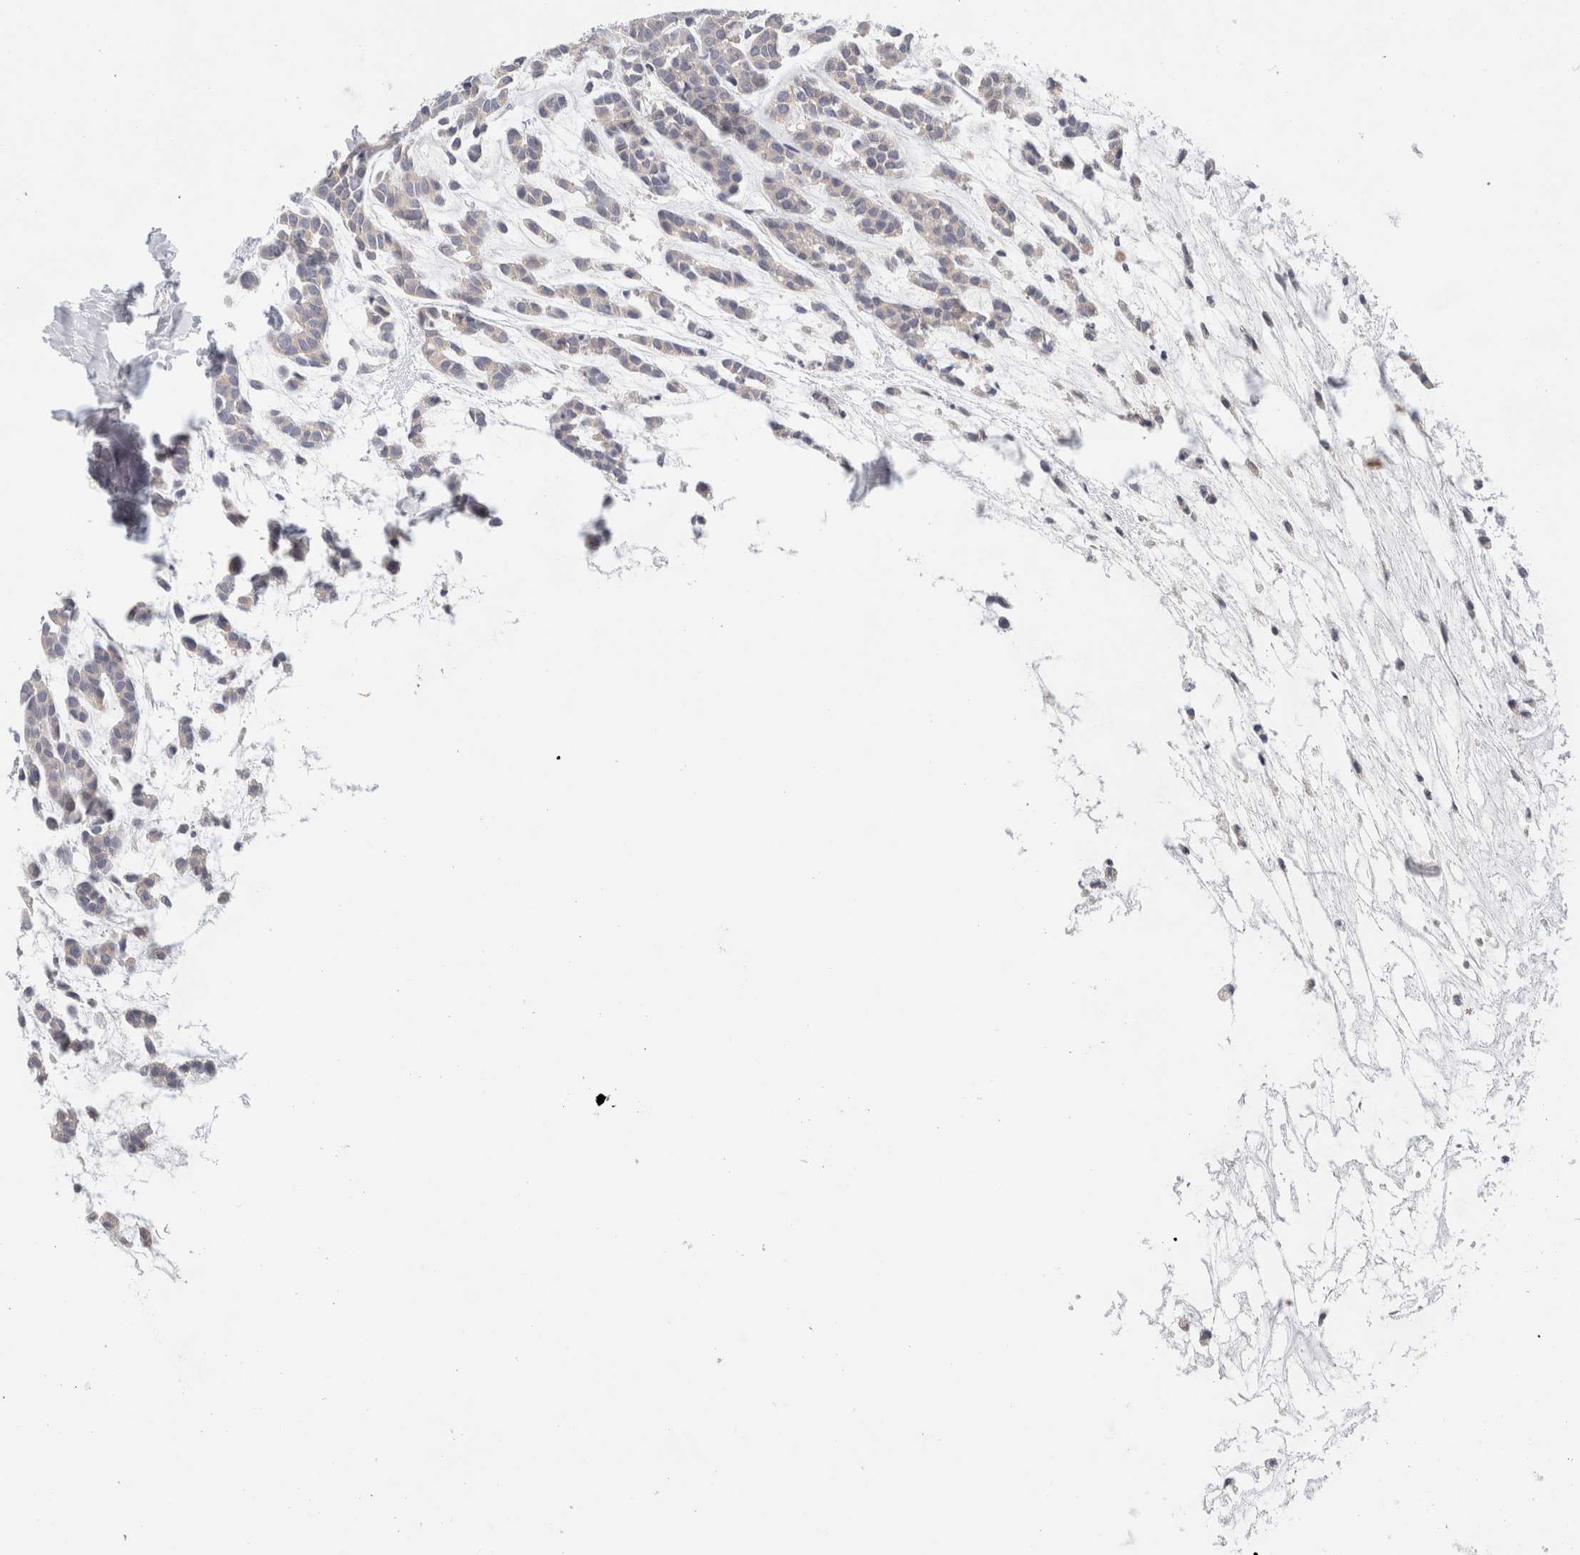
{"staining": {"intensity": "negative", "quantity": "none", "location": "none"}, "tissue": "head and neck cancer", "cell_type": "Tumor cells", "image_type": "cancer", "snomed": [{"axis": "morphology", "description": "Adenocarcinoma, NOS"}, {"axis": "morphology", "description": "Adenoma, NOS"}, {"axis": "topography", "description": "Head-Neck"}], "caption": "Tumor cells show no significant expression in head and neck cancer.", "gene": "STK31", "patient": {"sex": "female", "age": 55}}